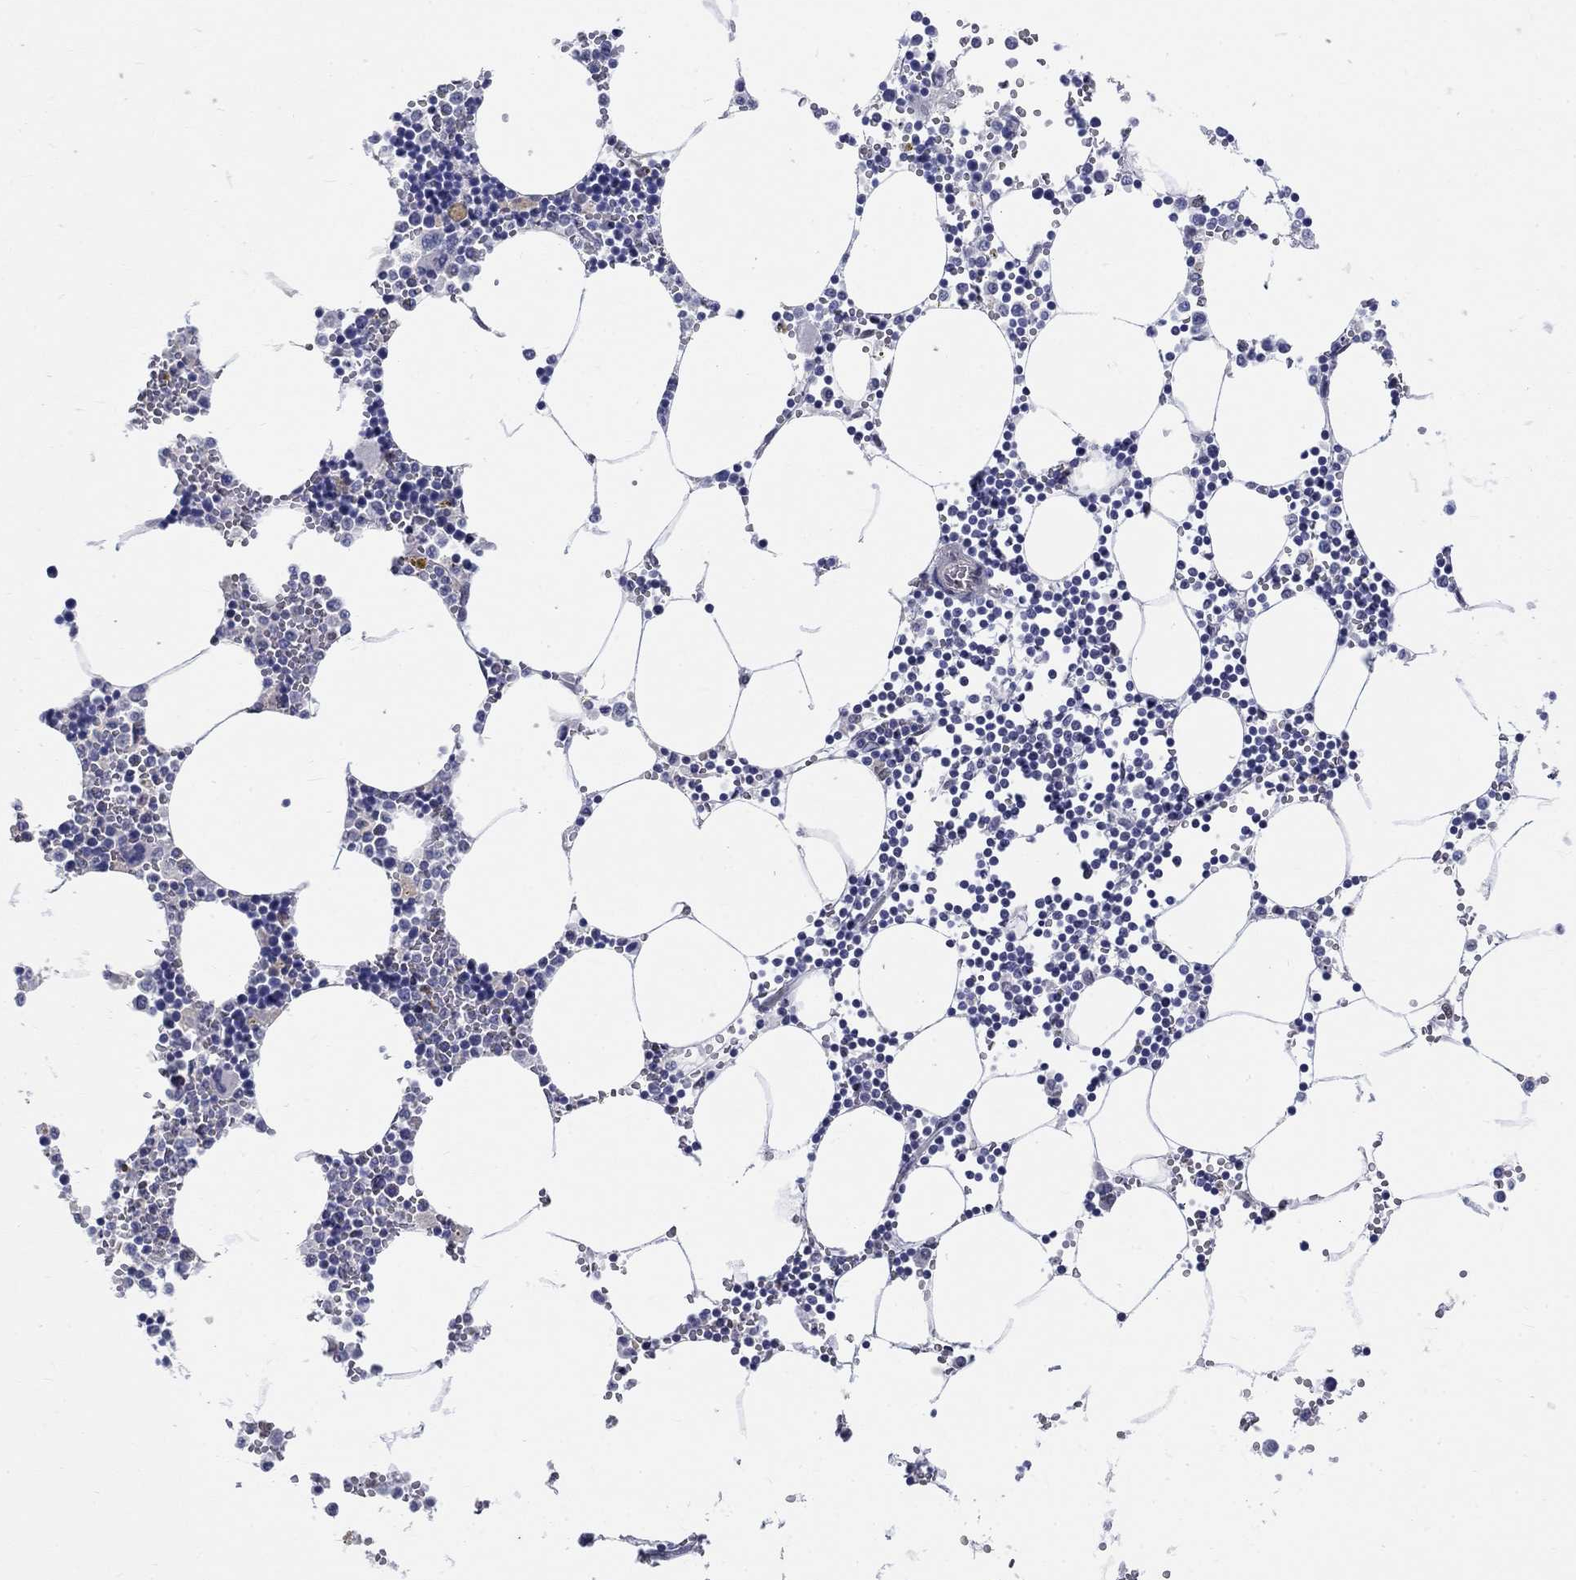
{"staining": {"intensity": "negative", "quantity": "none", "location": "none"}, "tissue": "bone marrow", "cell_type": "Hematopoietic cells", "image_type": "normal", "snomed": [{"axis": "morphology", "description": "Normal tissue, NOS"}, {"axis": "topography", "description": "Bone marrow"}], "caption": "DAB immunohistochemical staining of unremarkable human bone marrow exhibits no significant positivity in hematopoietic cells. The staining was performed using DAB (3,3'-diaminobenzidine) to visualize the protein expression in brown, while the nuclei were stained in blue with hematoxylin (Magnification: 20x).", "gene": "EGFLAM", "patient": {"sex": "male", "age": 54}}